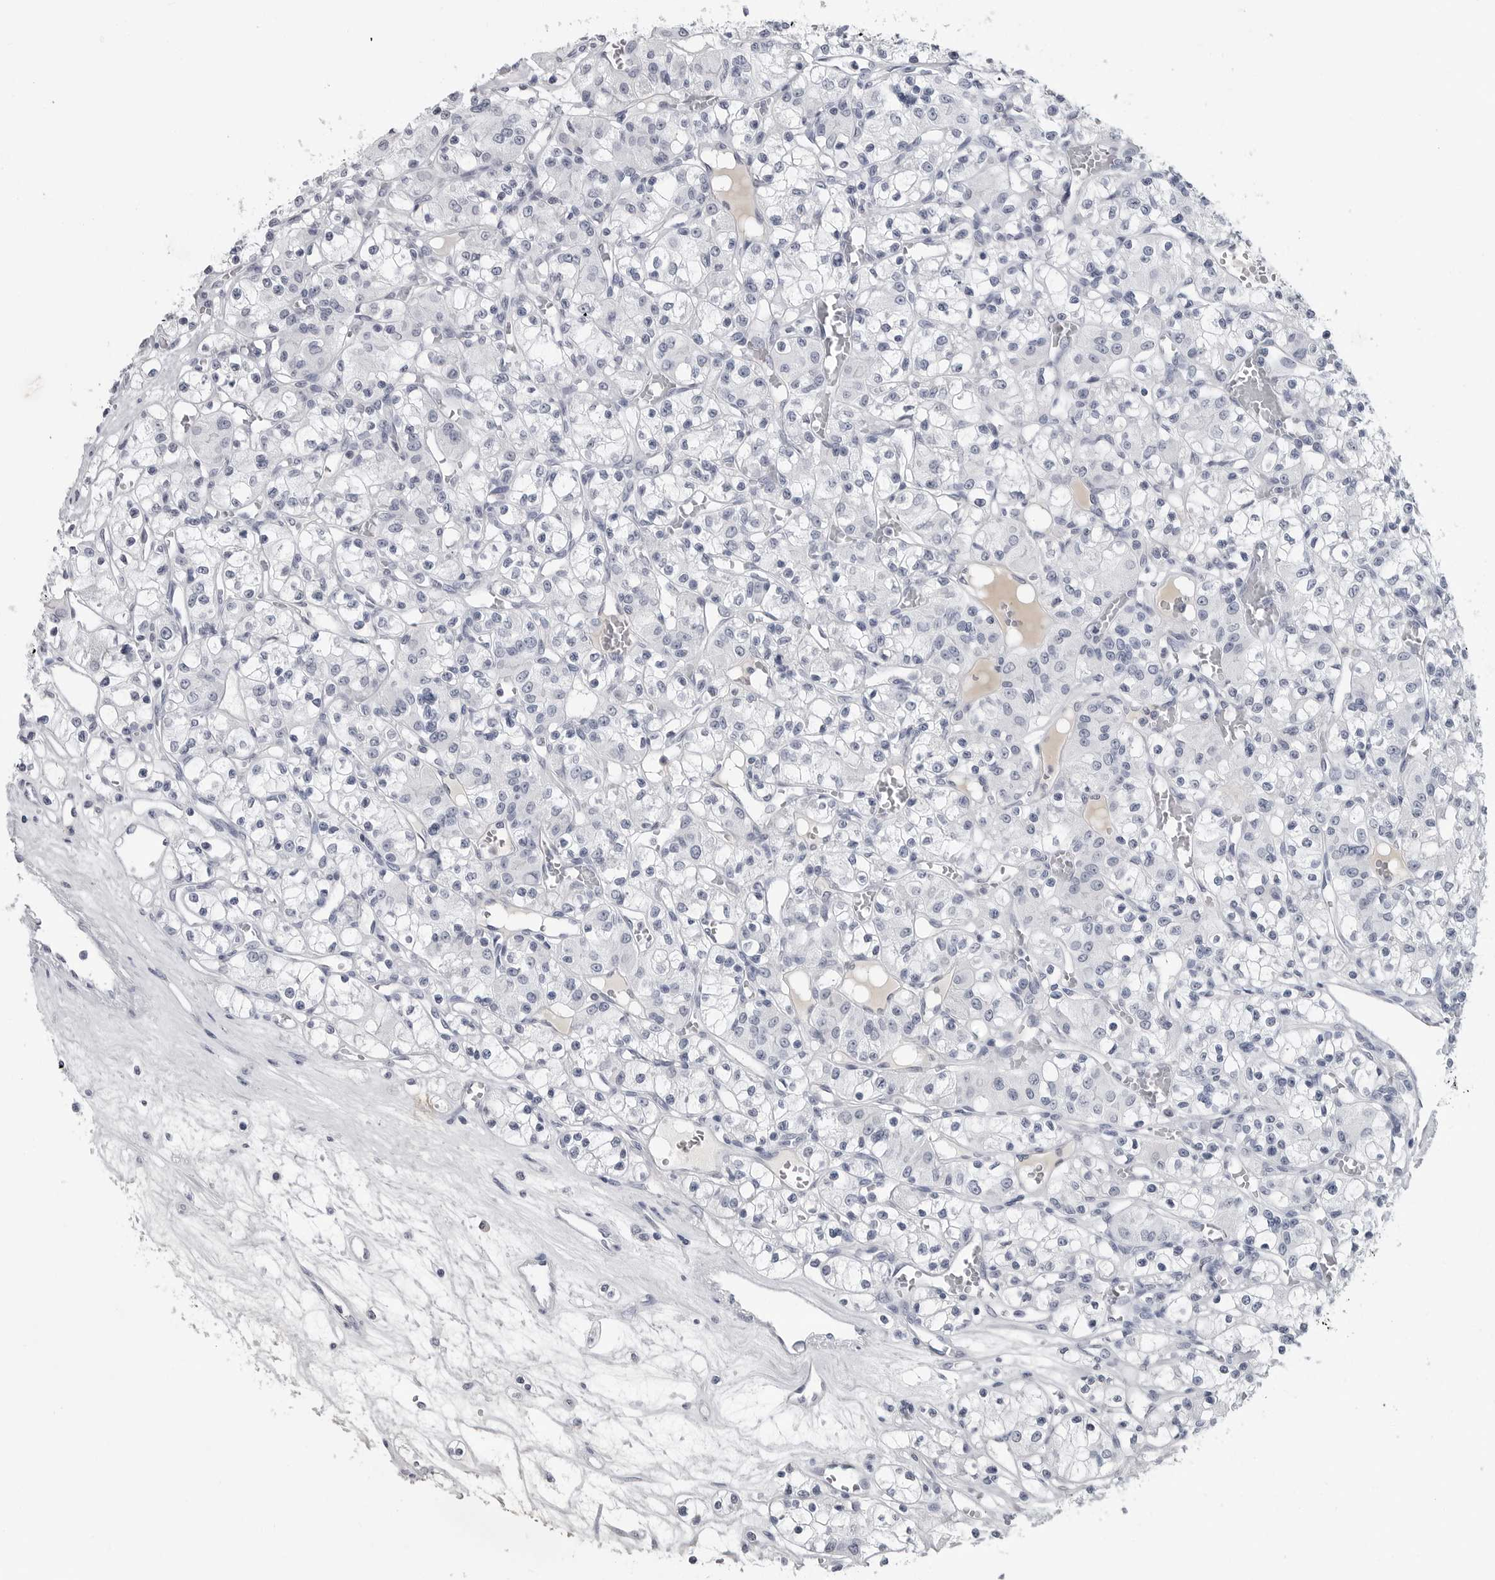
{"staining": {"intensity": "negative", "quantity": "none", "location": "none"}, "tissue": "renal cancer", "cell_type": "Tumor cells", "image_type": "cancer", "snomed": [{"axis": "morphology", "description": "Adenocarcinoma, NOS"}, {"axis": "topography", "description": "Kidney"}], "caption": "Immunohistochemical staining of renal cancer displays no significant positivity in tumor cells. Brightfield microscopy of IHC stained with DAB (brown) and hematoxylin (blue), captured at high magnification.", "gene": "AMPD1", "patient": {"sex": "female", "age": 59}}